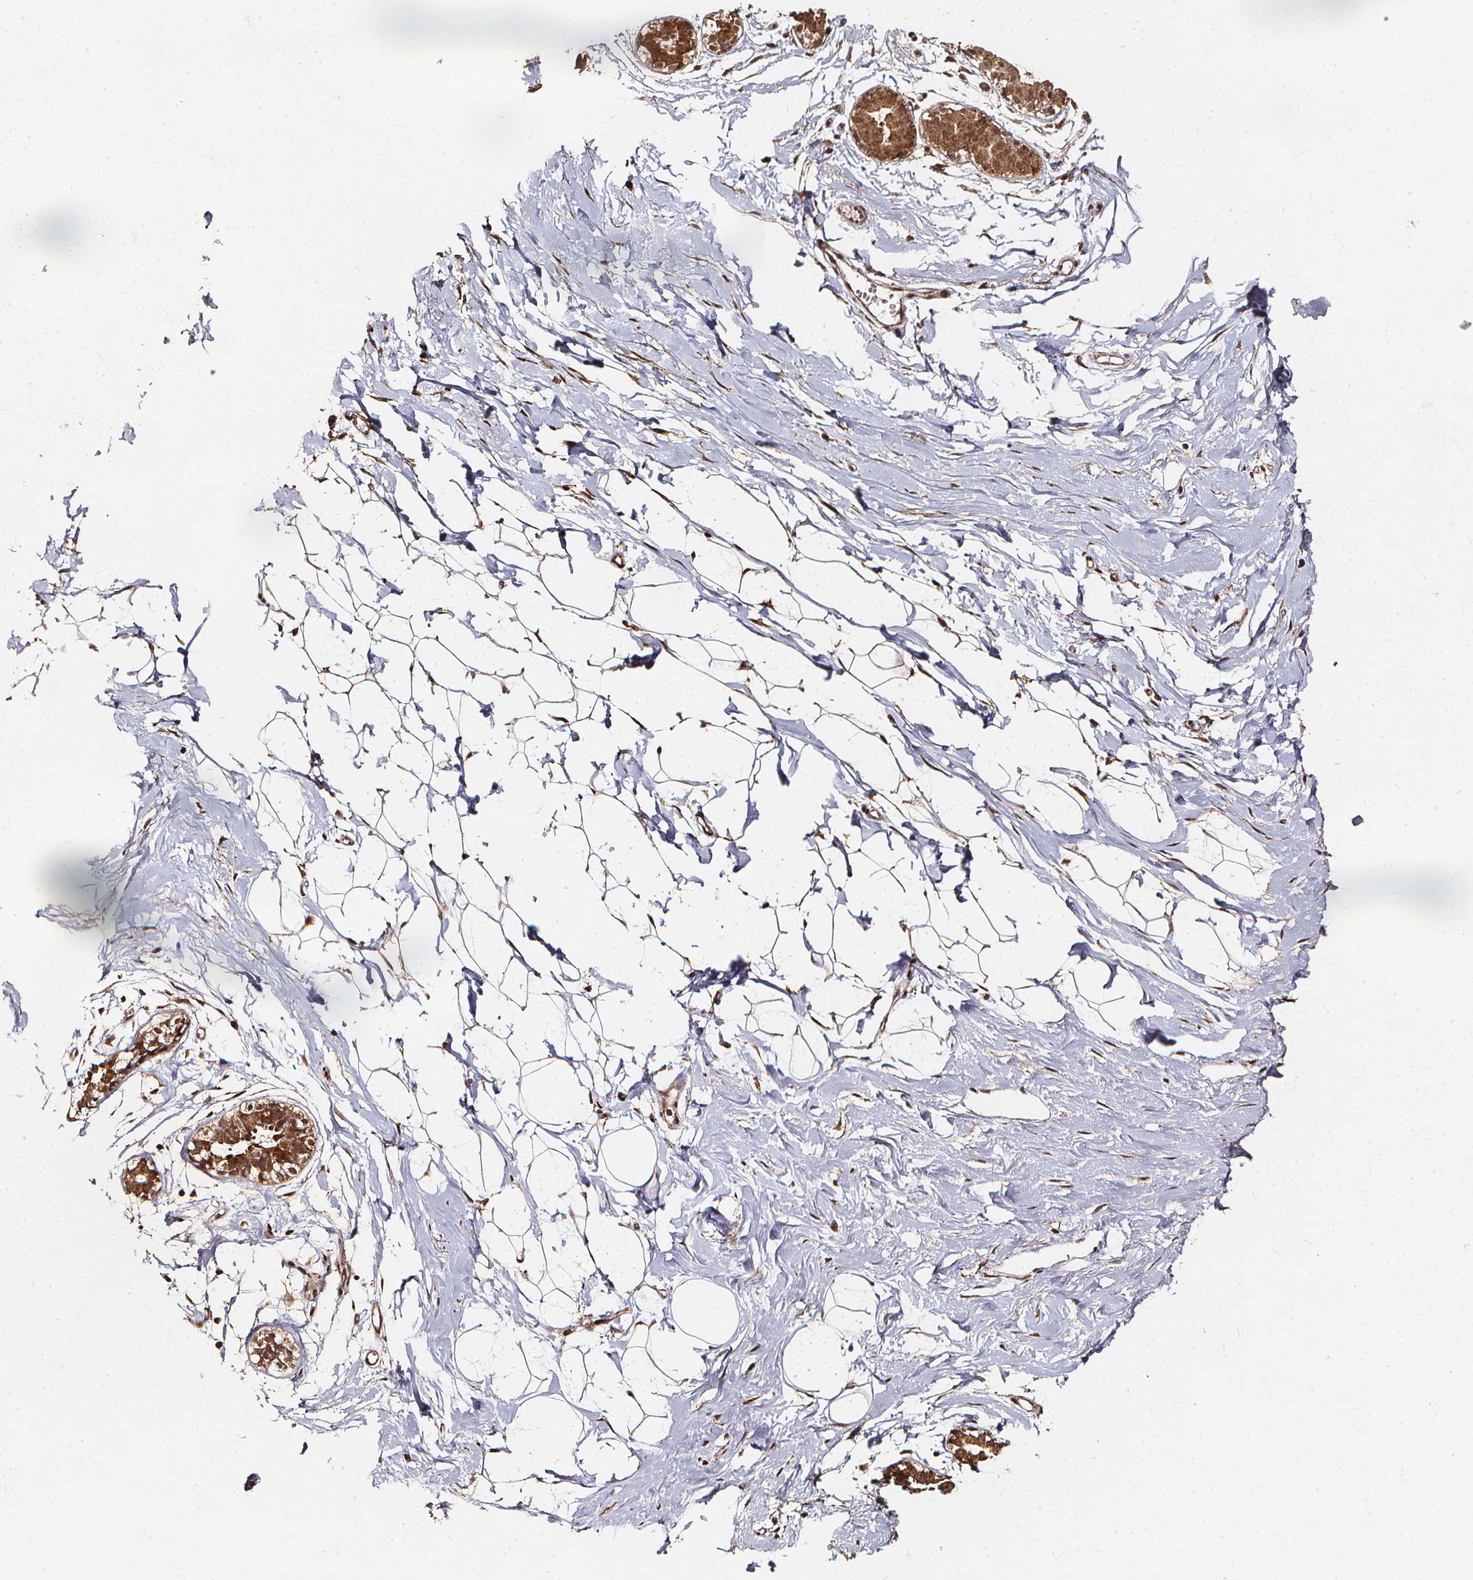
{"staining": {"intensity": "moderate", "quantity": "25%-75%", "location": "cytoplasmic/membranous"}, "tissue": "breast", "cell_type": "Adipocytes", "image_type": "normal", "snomed": [{"axis": "morphology", "description": "Normal tissue, NOS"}, {"axis": "topography", "description": "Breast"}], "caption": "This histopathology image displays IHC staining of unremarkable human breast, with medium moderate cytoplasmic/membranous staining in approximately 25%-75% of adipocytes.", "gene": "SMN1", "patient": {"sex": "female", "age": 49}}